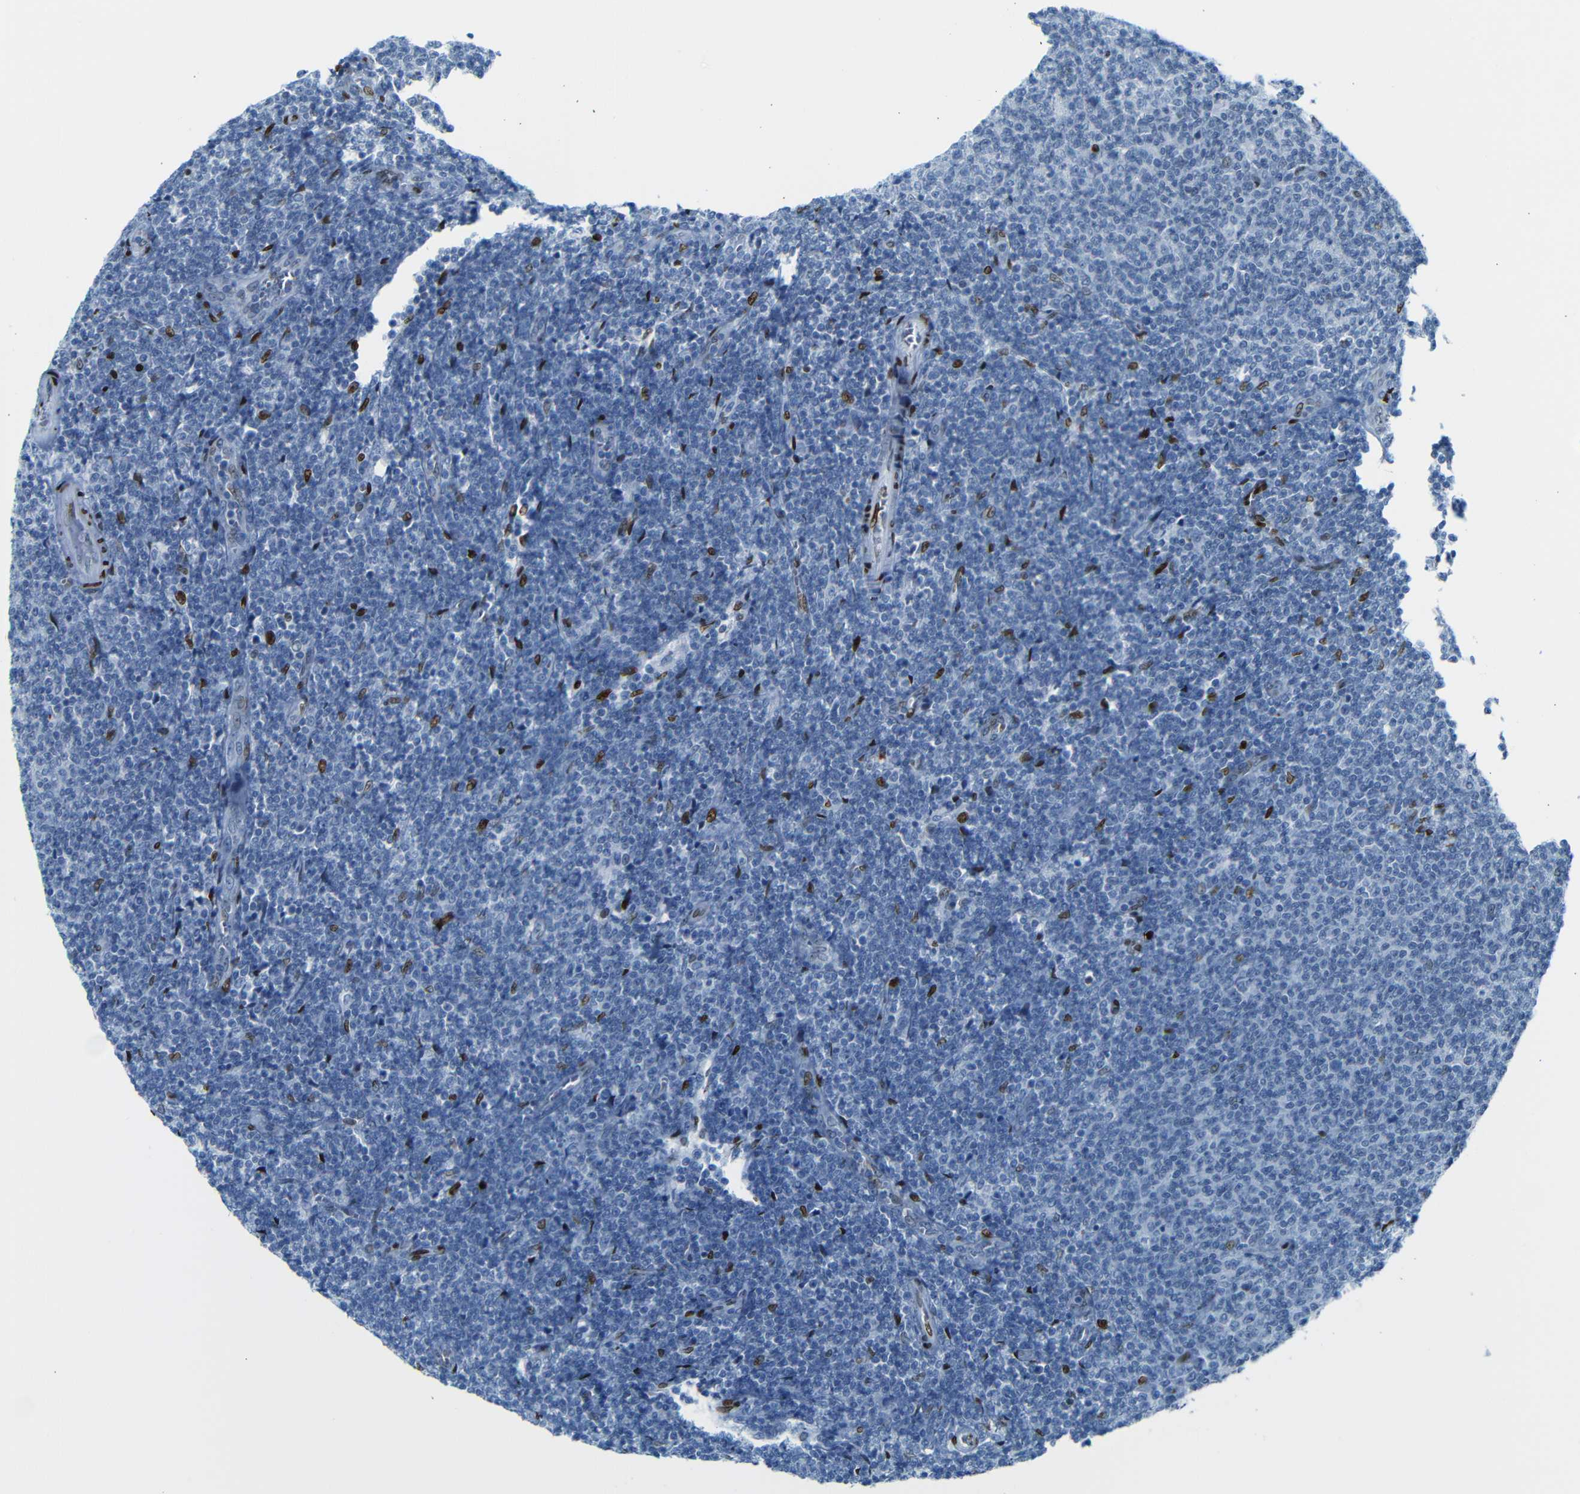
{"staining": {"intensity": "negative", "quantity": "none", "location": "none"}, "tissue": "lymphoma", "cell_type": "Tumor cells", "image_type": "cancer", "snomed": [{"axis": "morphology", "description": "Malignant lymphoma, non-Hodgkin's type, Low grade"}, {"axis": "topography", "description": "Lymph node"}], "caption": "High power microscopy histopathology image of an immunohistochemistry (IHC) micrograph of lymphoma, revealing no significant staining in tumor cells. (Immunohistochemistry, brightfield microscopy, high magnification).", "gene": "NPIPB15", "patient": {"sex": "male", "age": 66}}